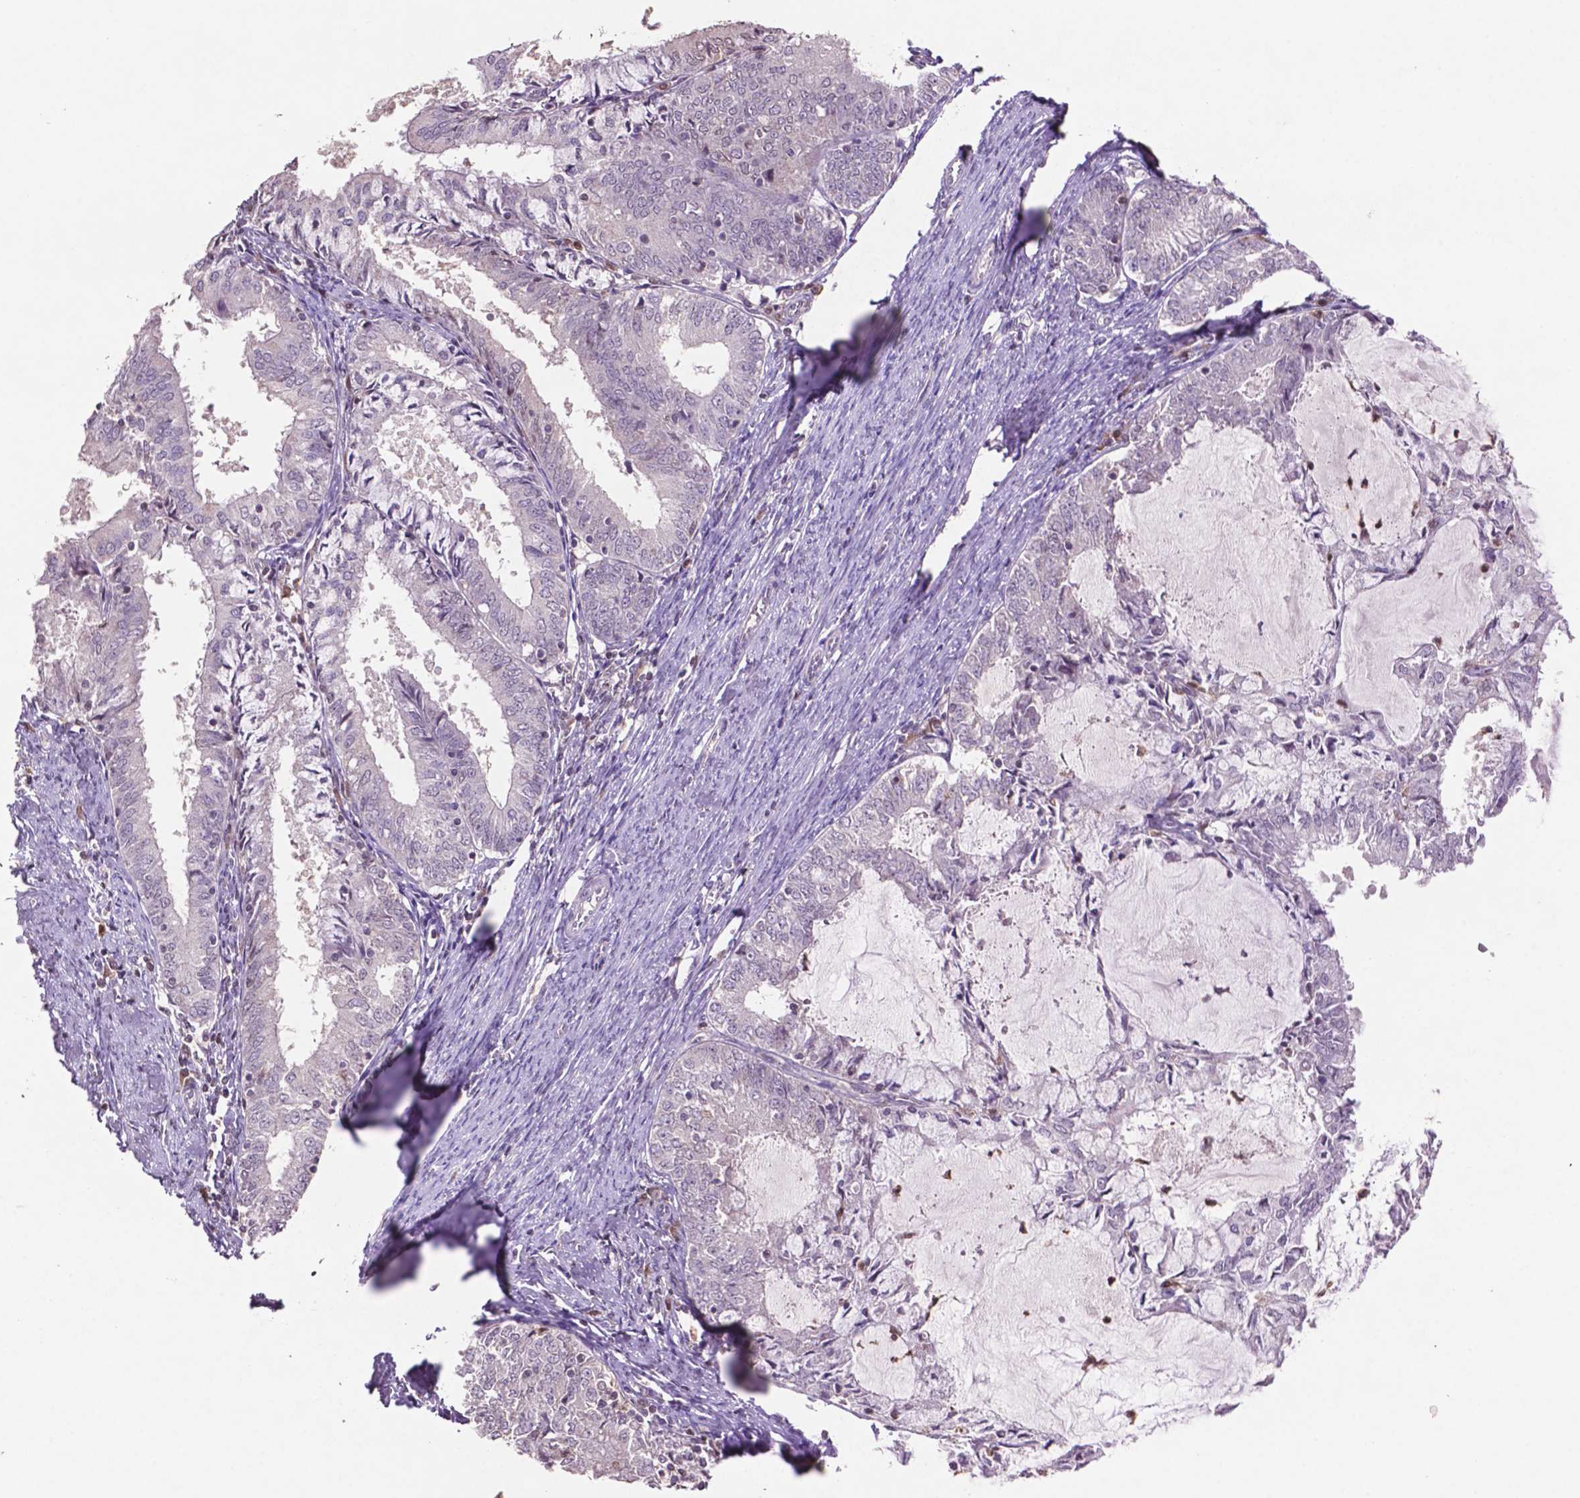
{"staining": {"intensity": "negative", "quantity": "none", "location": "none"}, "tissue": "endometrial cancer", "cell_type": "Tumor cells", "image_type": "cancer", "snomed": [{"axis": "morphology", "description": "Adenocarcinoma, NOS"}, {"axis": "topography", "description": "Endometrium"}], "caption": "Immunohistochemical staining of human endometrial cancer displays no significant expression in tumor cells.", "gene": "GLRX", "patient": {"sex": "female", "age": 57}}